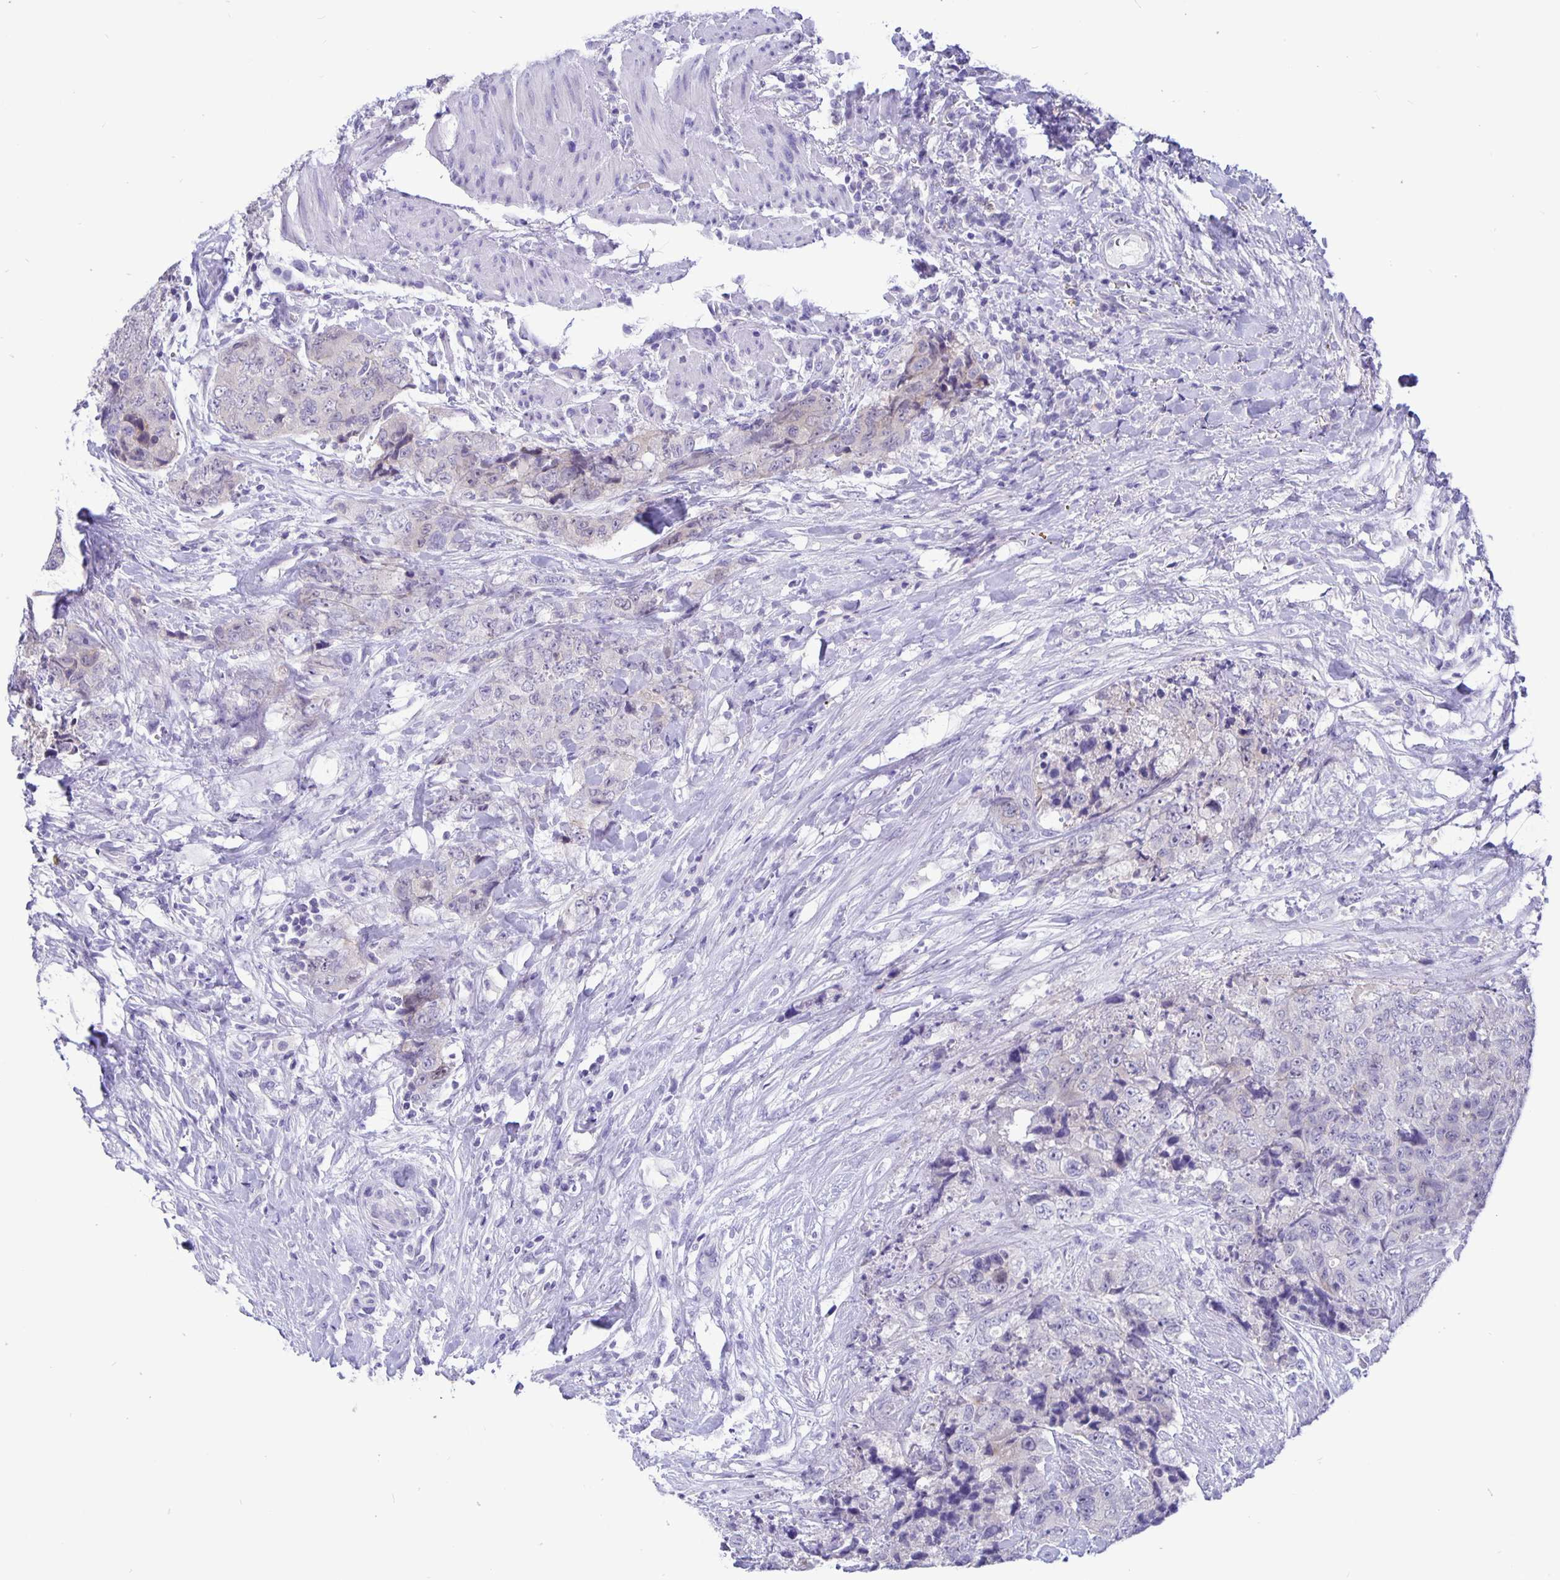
{"staining": {"intensity": "negative", "quantity": "none", "location": "none"}, "tissue": "urothelial cancer", "cell_type": "Tumor cells", "image_type": "cancer", "snomed": [{"axis": "morphology", "description": "Urothelial carcinoma, High grade"}, {"axis": "topography", "description": "Urinary bladder"}], "caption": "The micrograph reveals no staining of tumor cells in high-grade urothelial carcinoma.", "gene": "ERMN", "patient": {"sex": "female", "age": 78}}